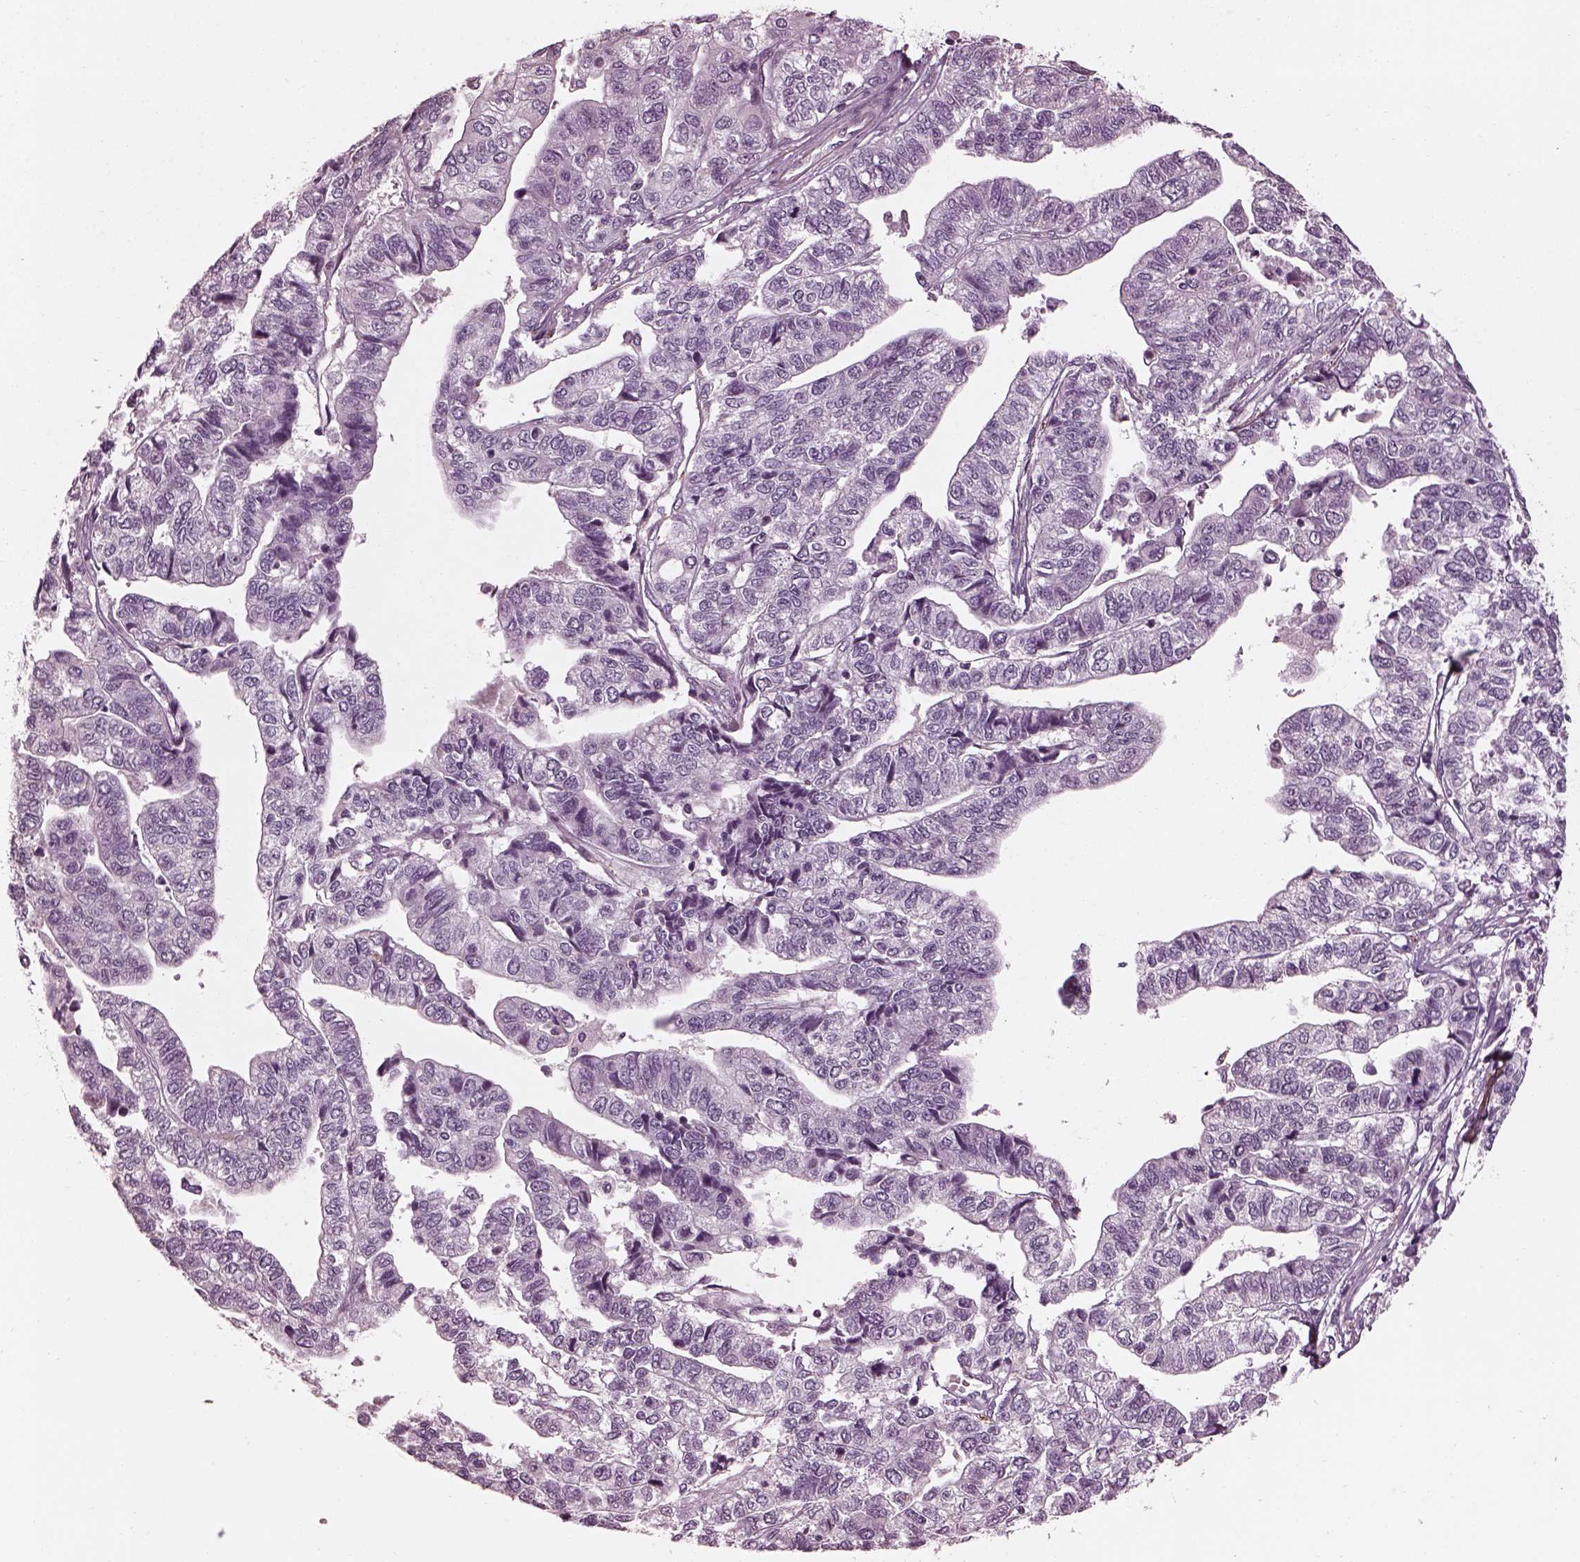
{"staining": {"intensity": "negative", "quantity": "none", "location": "none"}, "tissue": "stomach cancer", "cell_type": "Tumor cells", "image_type": "cancer", "snomed": [{"axis": "morphology", "description": "Adenocarcinoma, NOS"}, {"axis": "topography", "description": "Stomach, upper"}], "caption": "This is an immunohistochemistry (IHC) photomicrograph of human stomach adenocarcinoma. There is no staining in tumor cells.", "gene": "EFEMP1", "patient": {"sex": "female", "age": 67}}